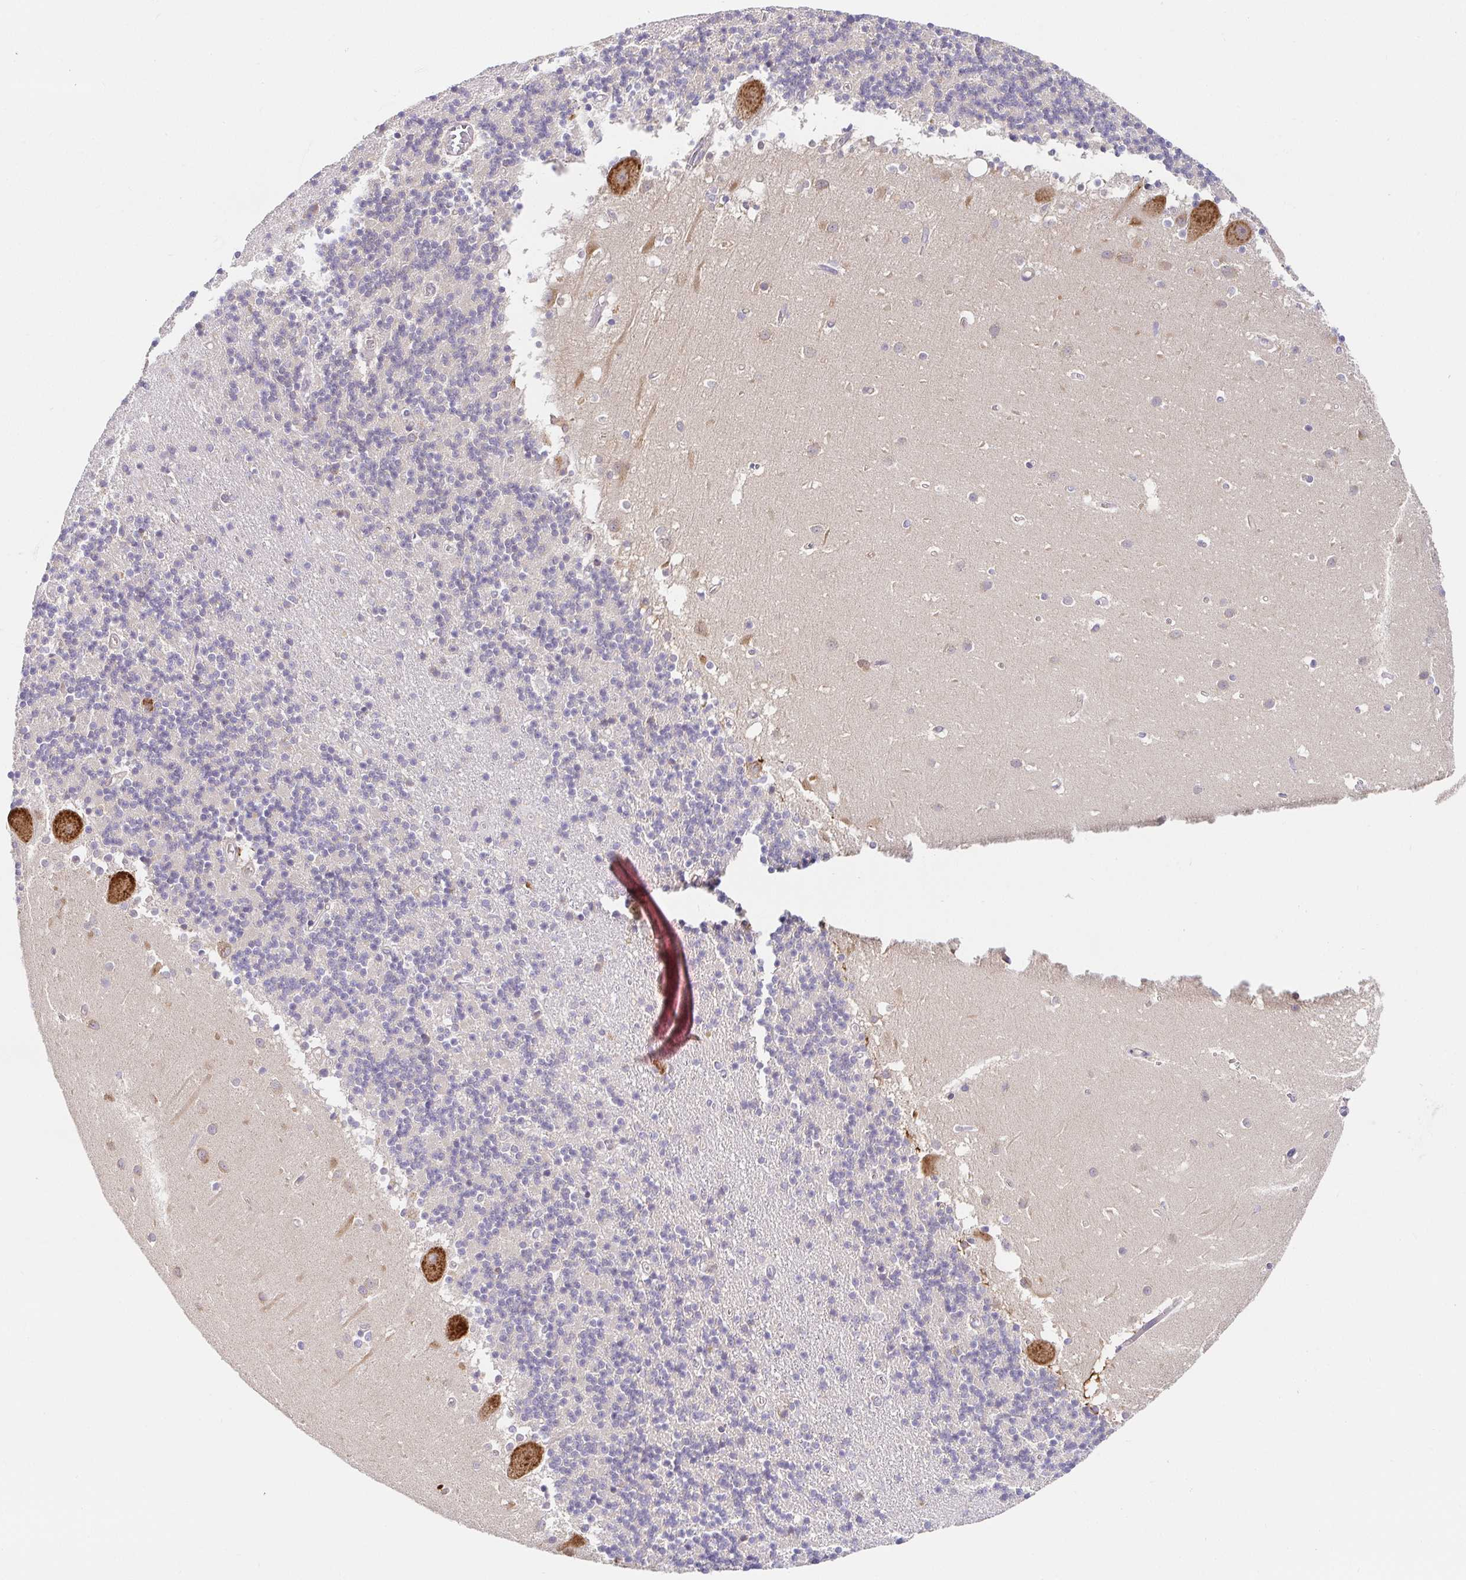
{"staining": {"intensity": "negative", "quantity": "none", "location": "none"}, "tissue": "cerebellum", "cell_type": "Cells in granular layer", "image_type": "normal", "snomed": [{"axis": "morphology", "description": "Normal tissue, NOS"}, {"axis": "topography", "description": "Cerebellum"}], "caption": "Human cerebellum stained for a protein using IHC displays no staining in cells in granular layer.", "gene": "PDPK1", "patient": {"sex": "male", "age": 54}}